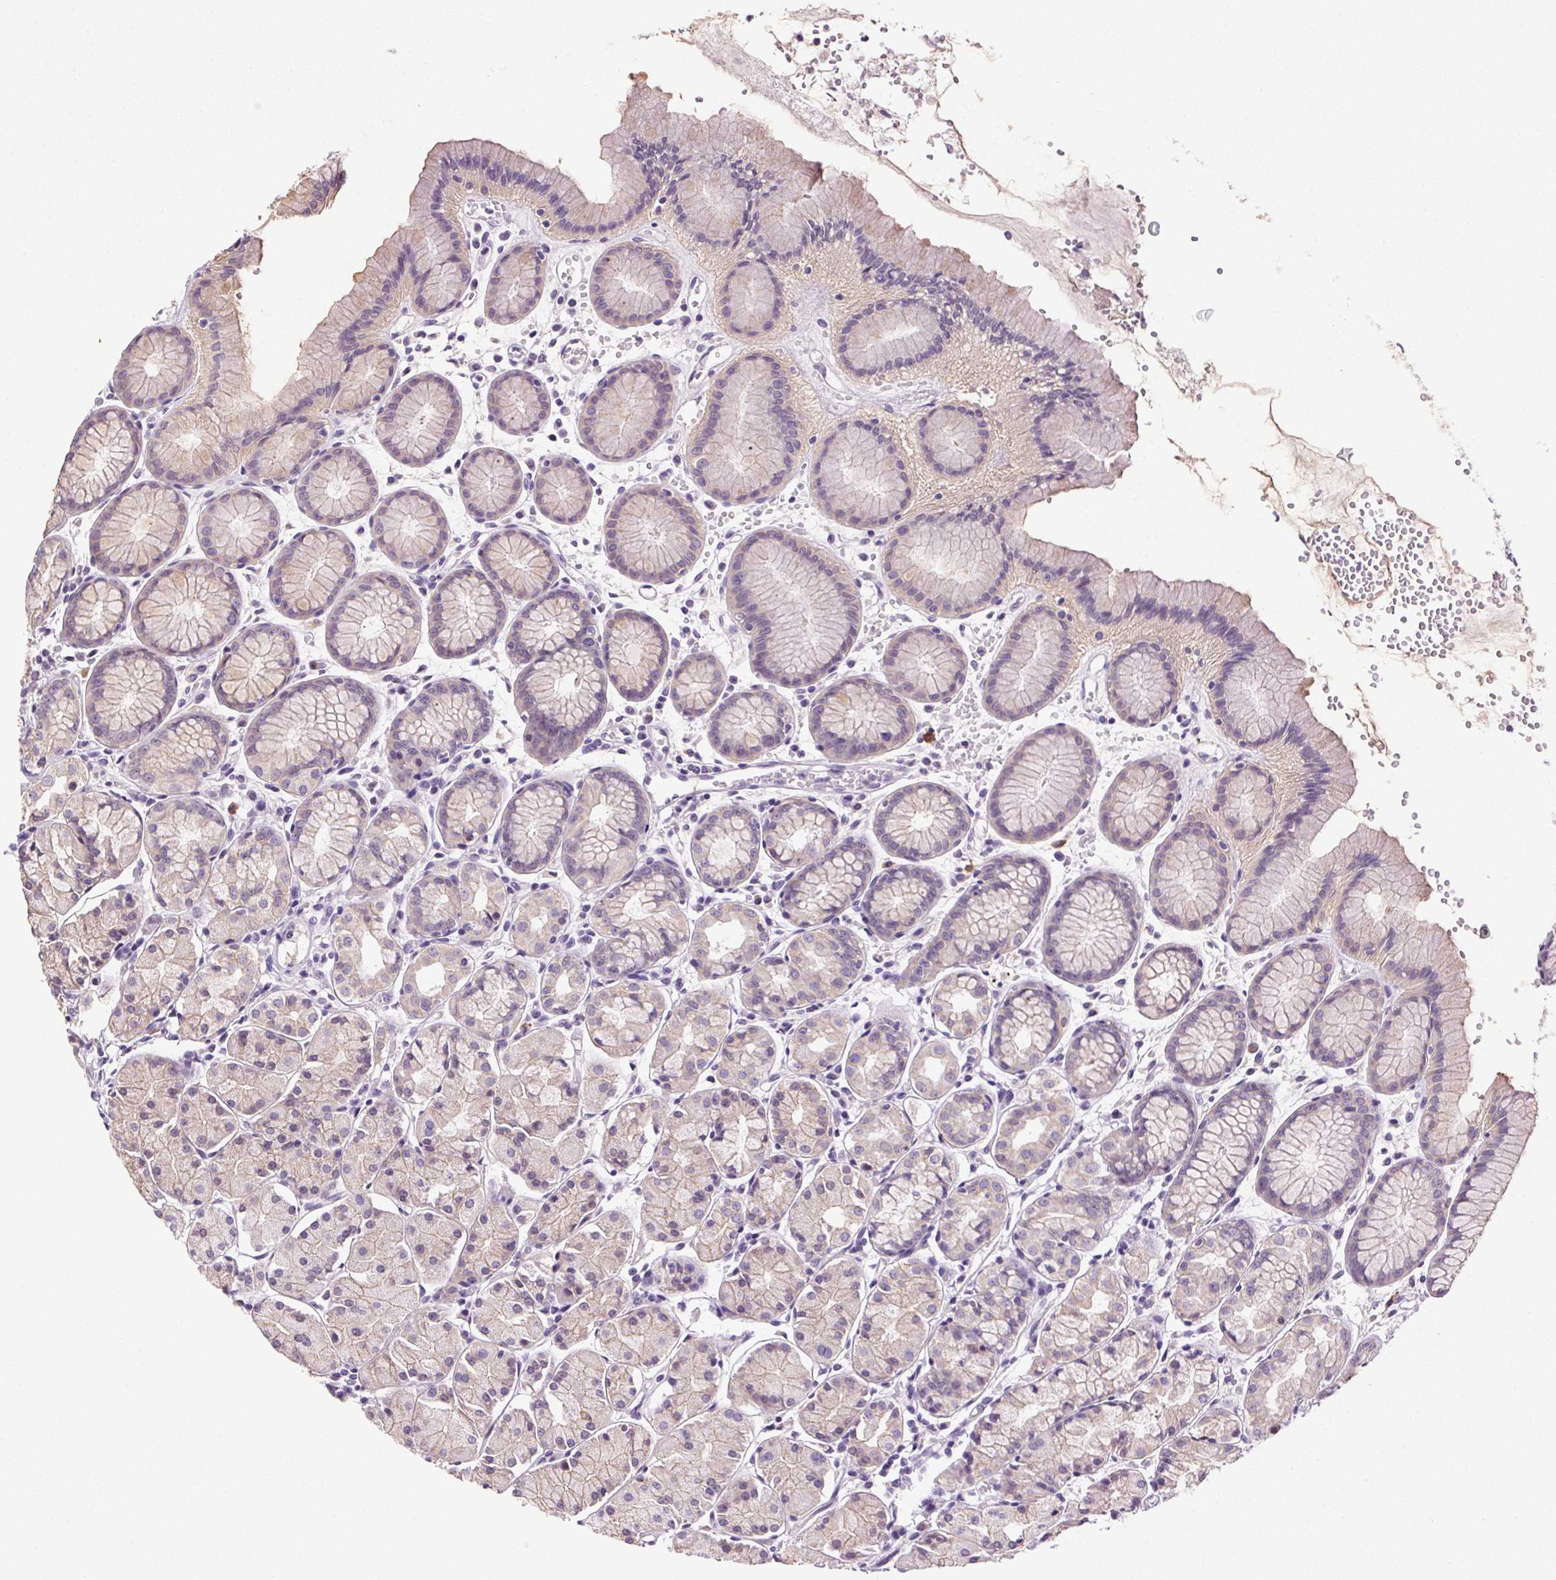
{"staining": {"intensity": "weak", "quantity": "<25%", "location": "cytoplasmic/membranous"}, "tissue": "stomach", "cell_type": "Glandular cells", "image_type": "normal", "snomed": [{"axis": "morphology", "description": "Normal tissue, NOS"}, {"axis": "topography", "description": "Stomach, upper"}], "caption": "This is a histopathology image of immunohistochemistry staining of unremarkable stomach, which shows no expression in glandular cells.", "gene": "CLDN10", "patient": {"sex": "male", "age": 47}}